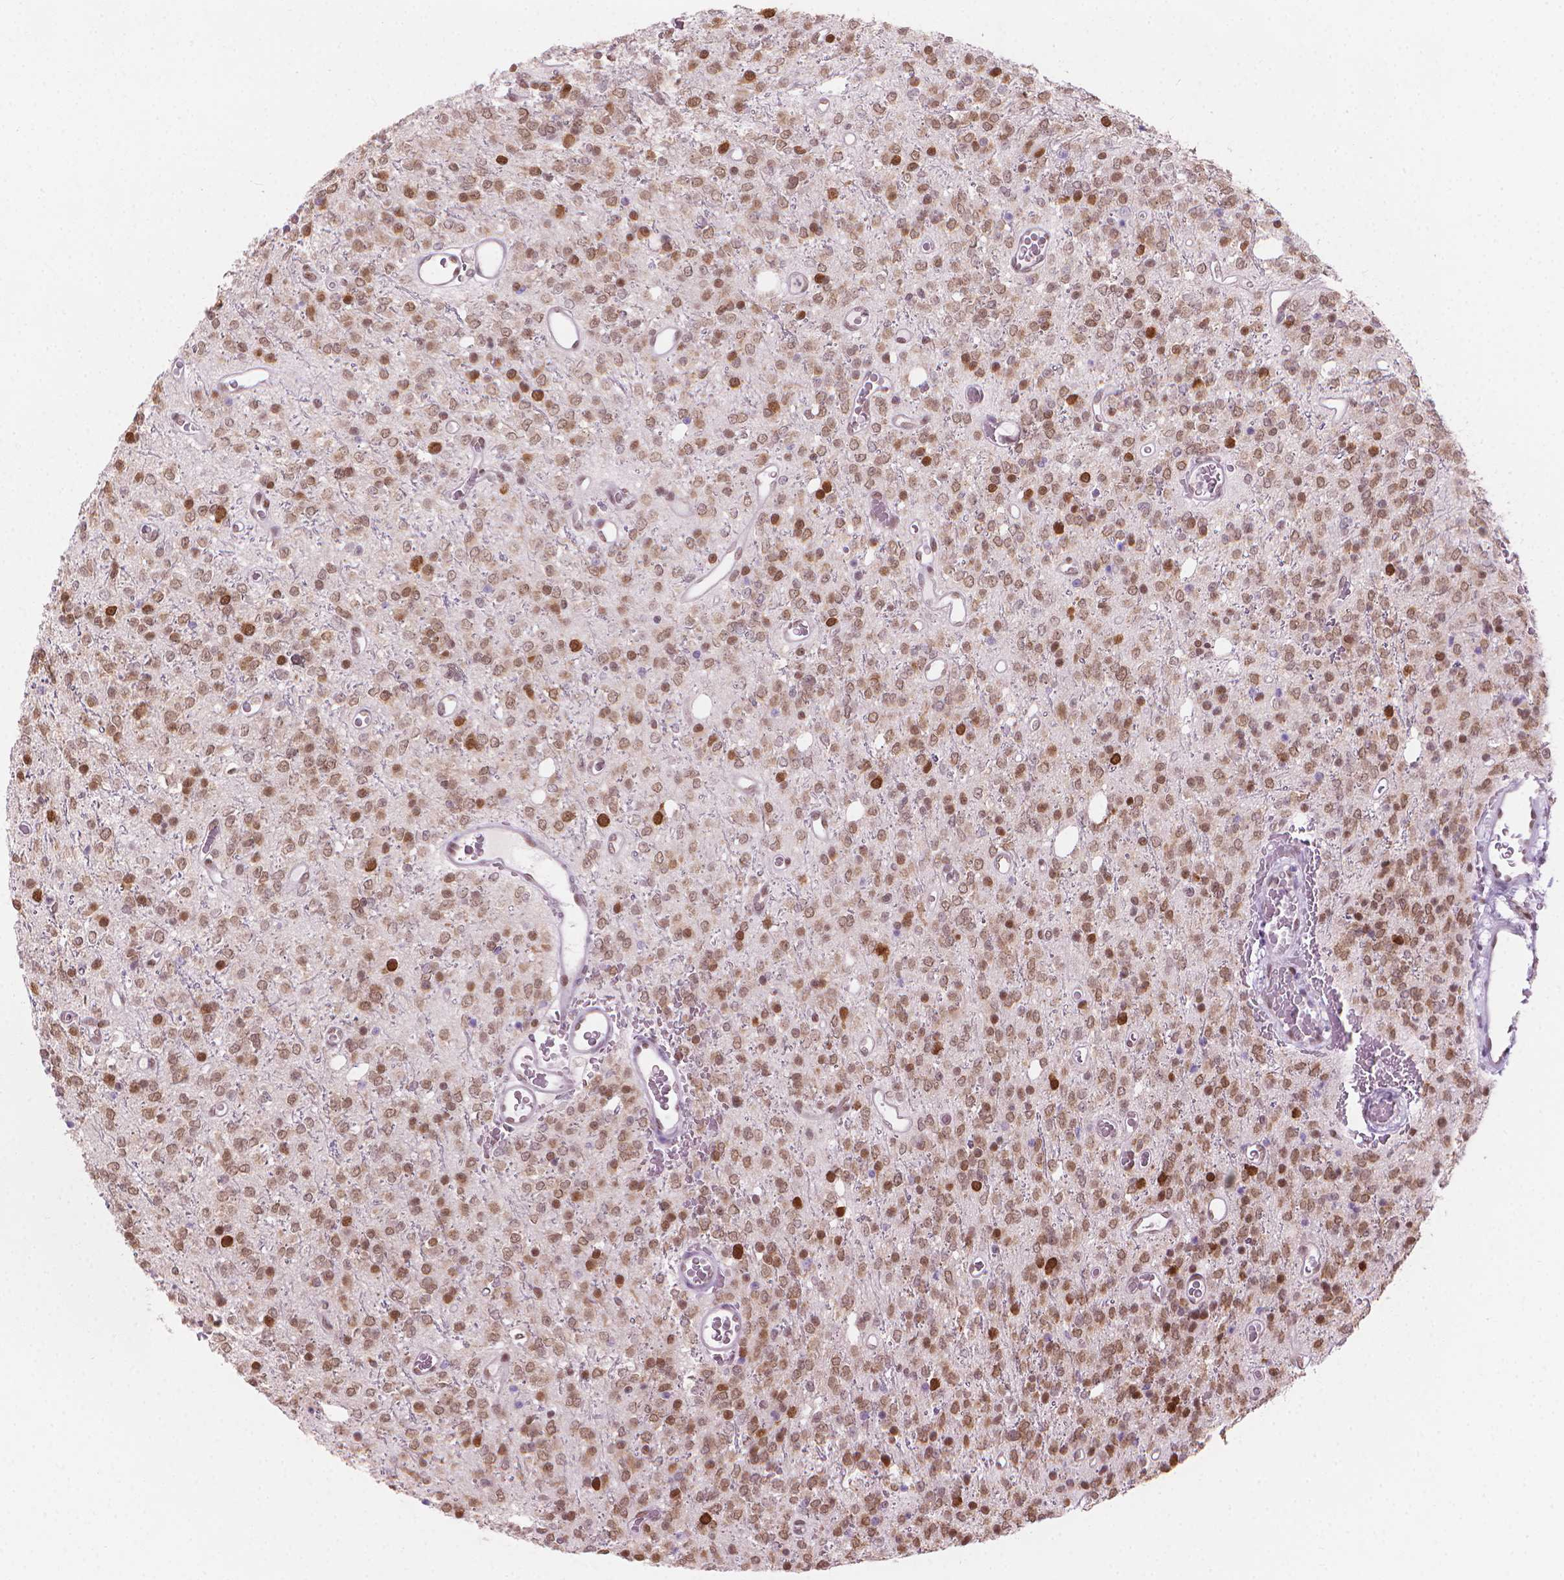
{"staining": {"intensity": "moderate", "quantity": "25%-75%", "location": "nuclear"}, "tissue": "glioma", "cell_type": "Tumor cells", "image_type": "cancer", "snomed": [{"axis": "morphology", "description": "Glioma, malignant, Low grade"}, {"axis": "topography", "description": "Brain"}], "caption": "Moderate nuclear staining is identified in approximately 25%-75% of tumor cells in malignant glioma (low-grade).", "gene": "PIAS2", "patient": {"sex": "female", "age": 45}}